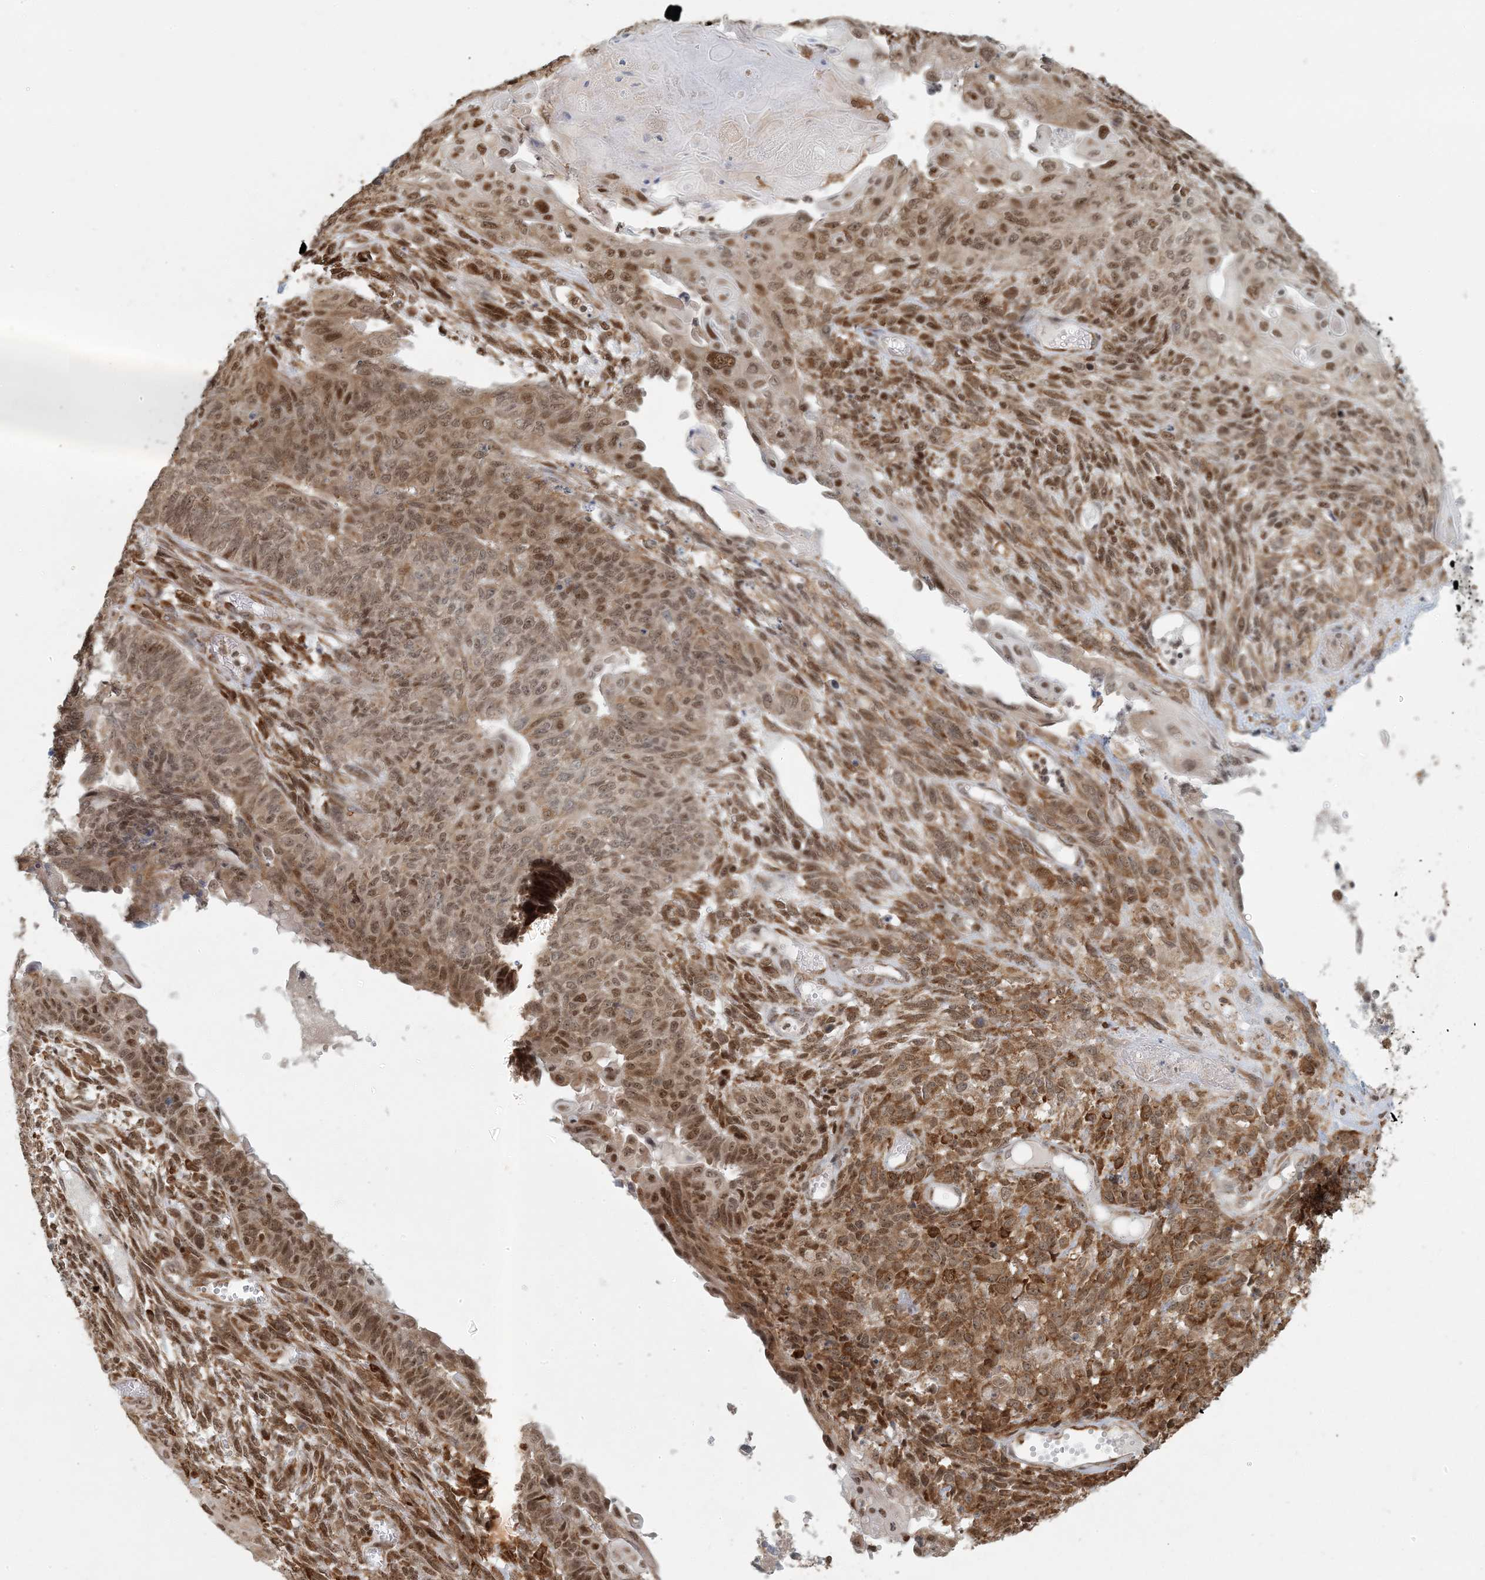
{"staining": {"intensity": "moderate", "quantity": "25%-75%", "location": "cytoplasmic/membranous,nuclear"}, "tissue": "endometrial cancer", "cell_type": "Tumor cells", "image_type": "cancer", "snomed": [{"axis": "morphology", "description": "Adenocarcinoma, NOS"}, {"axis": "topography", "description": "Endometrium"}], "caption": "IHC photomicrograph of neoplastic tissue: human endometrial cancer (adenocarcinoma) stained using immunohistochemistry shows medium levels of moderate protein expression localized specifically in the cytoplasmic/membranous and nuclear of tumor cells, appearing as a cytoplasmic/membranous and nuclear brown color.", "gene": "AK9", "patient": {"sex": "female", "age": 32}}